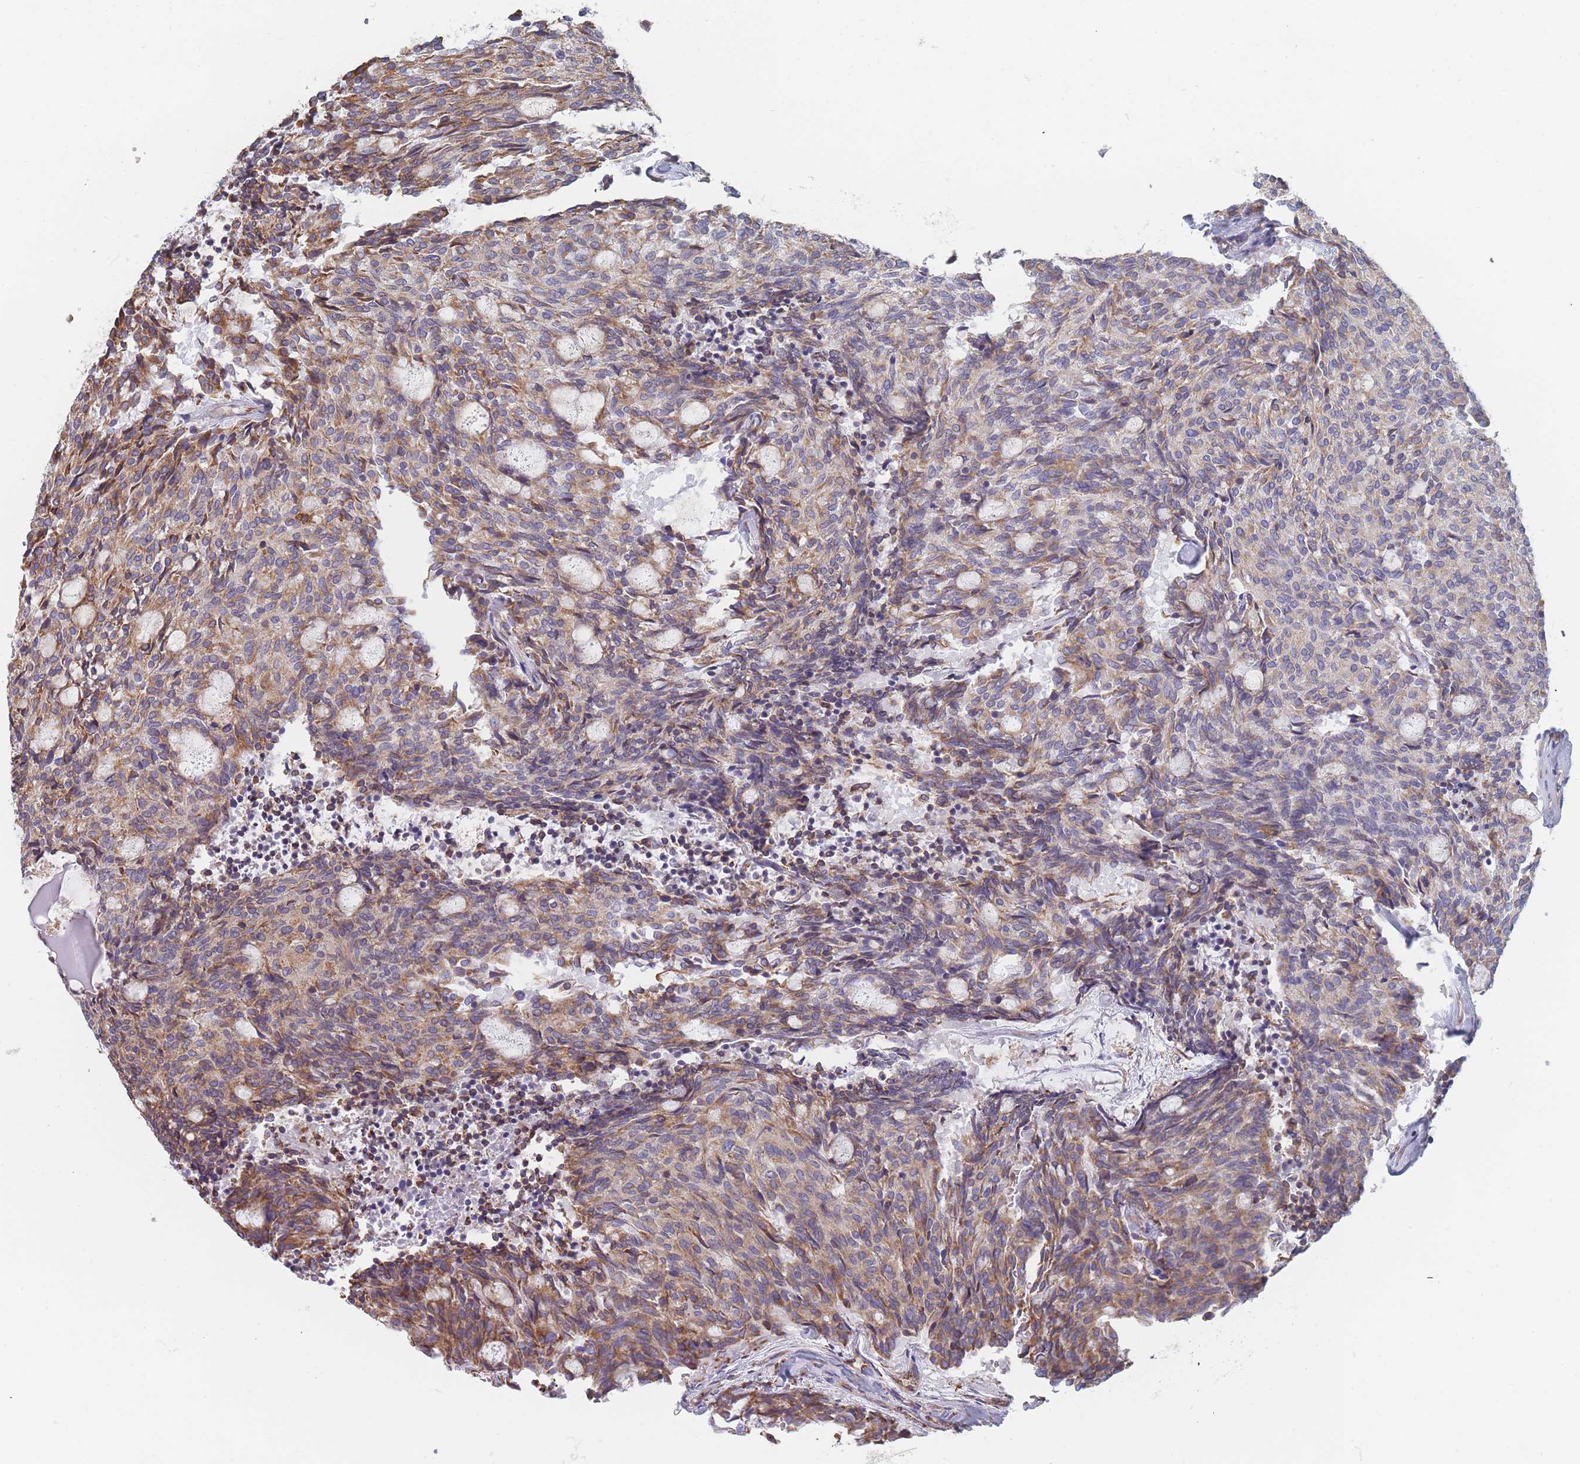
{"staining": {"intensity": "moderate", "quantity": "25%-75%", "location": "cytoplasmic/membranous"}, "tissue": "carcinoid", "cell_type": "Tumor cells", "image_type": "cancer", "snomed": [{"axis": "morphology", "description": "Carcinoid, malignant, NOS"}, {"axis": "topography", "description": "Pancreas"}], "caption": "A high-resolution histopathology image shows immunohistochemistry (IHC) staining of carcinoid, which displays moderate cytoplasmic/membranous expression in about 25%-75% of tumor cells.", "gene": "OR7C2", "patient": {"sex": "female", "age": 54}}